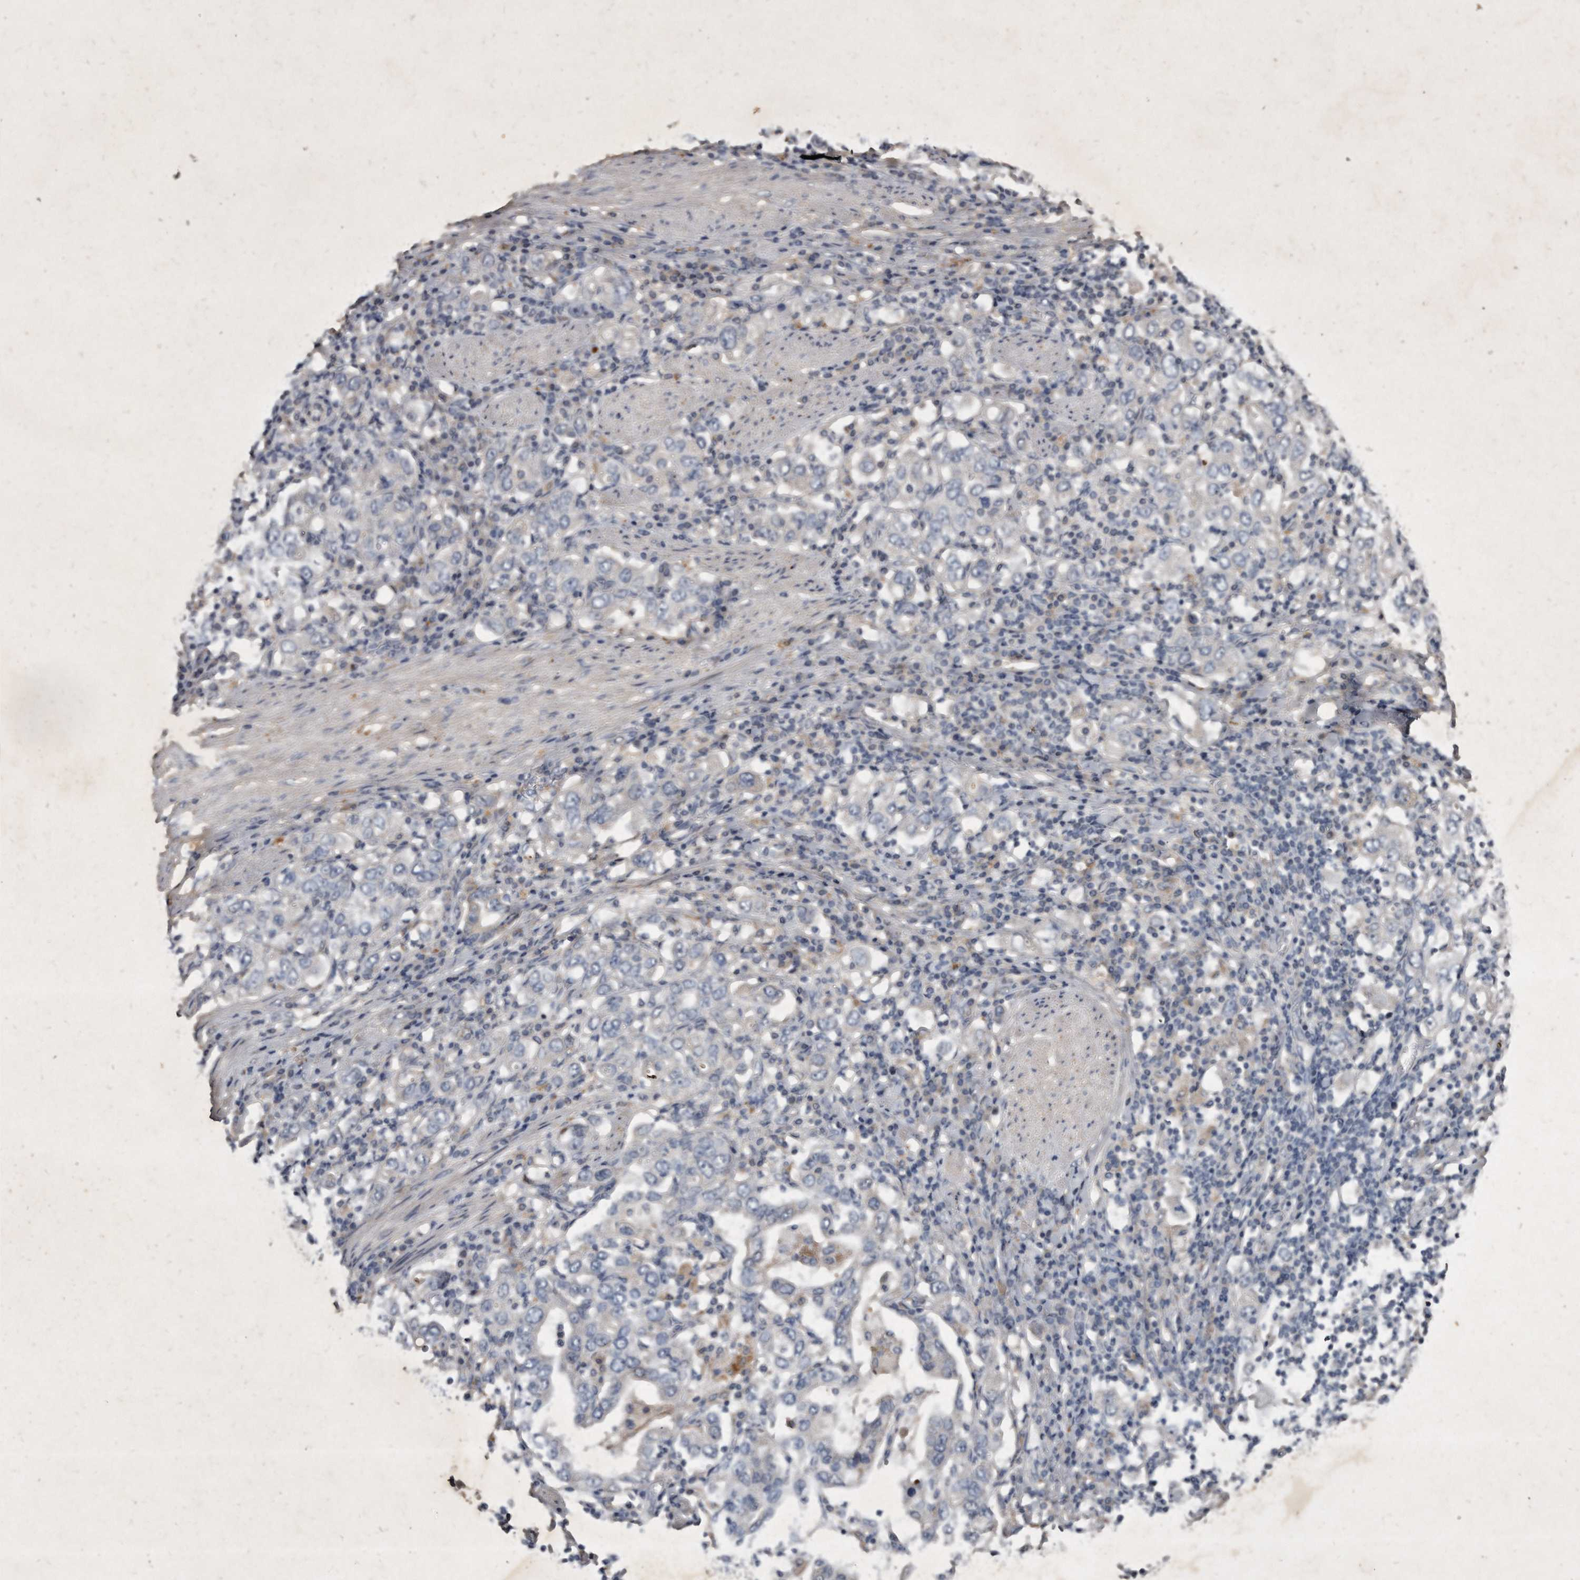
{"staining": {"intensity": "negative", "quantity": "none", "location": "none"}, "tissue": "stomach cancer", "cell_type": "Tumor cells", "image_type": "cancer", "snomed": [{"axis": "morphology", "description": "Adenocarcinoma, NOS"}, {"axis": "topography", "description": "Stomach, upper"}], "caption": "The IHC photomicrograph has no significant expression in tumor cells of adenocarcinoma (stomach) tissue.", "gene": "KLHDC3", "patient": {"sex": "male", "age": 62}}